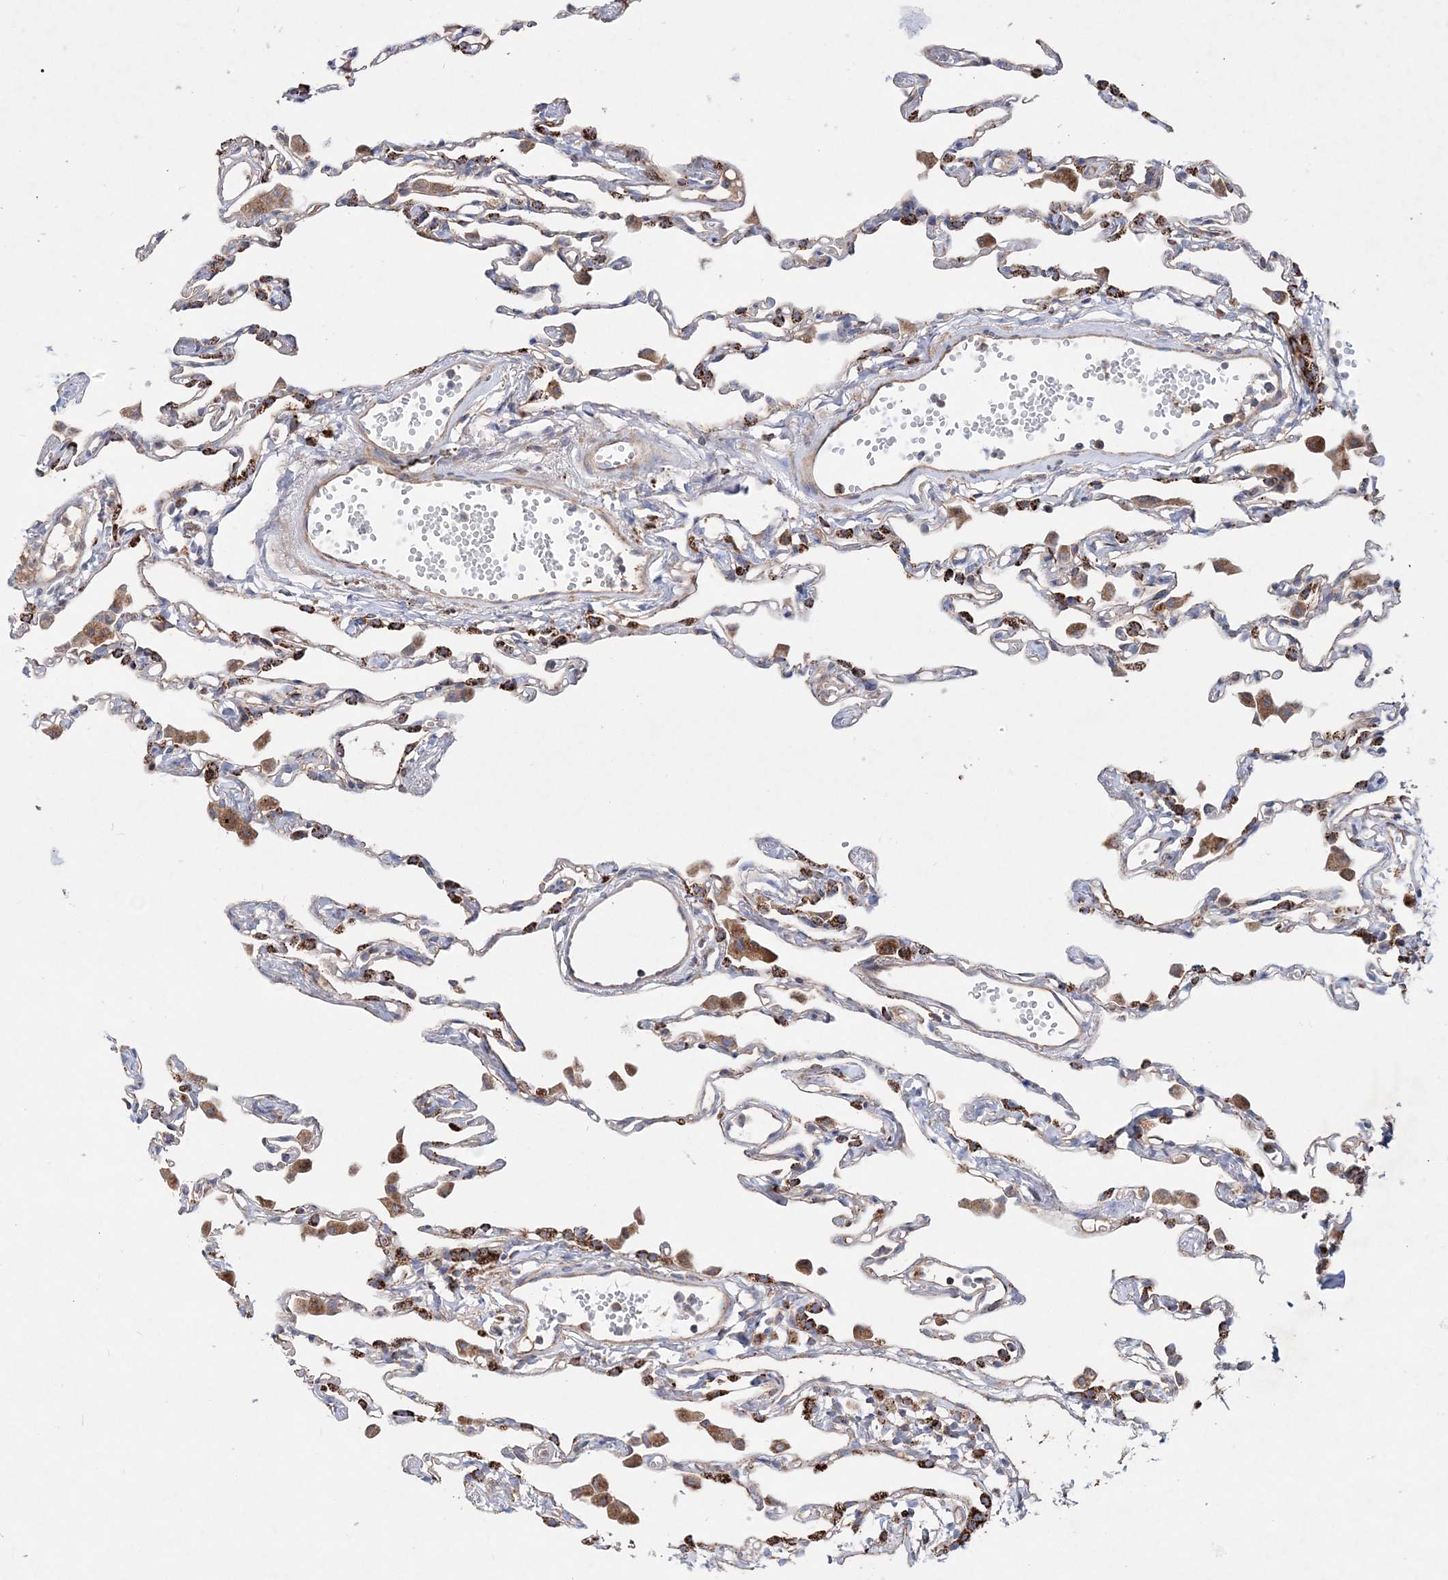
{"staining": {"intensity": "strong", "quantity": "25%-75%", "location": "cytoplasmic/membranous"}, "tissue": "lung", "cell_type": "Alveolar cells", "image_type": "normal", "snomed": [{"axis": "morphology", "description": "Normal tissue, NOS"}, {"axis": "topography", "description": "Lung"}], "caption": "This micrograph exhibits IHC staining of unremarkable human lung, with high strong cytoplasmic/membranous expression in approximately 25%-75% of alveolar cells.", "gene": "NGLY1", "patient": {"sex": "female", "age": 49}}